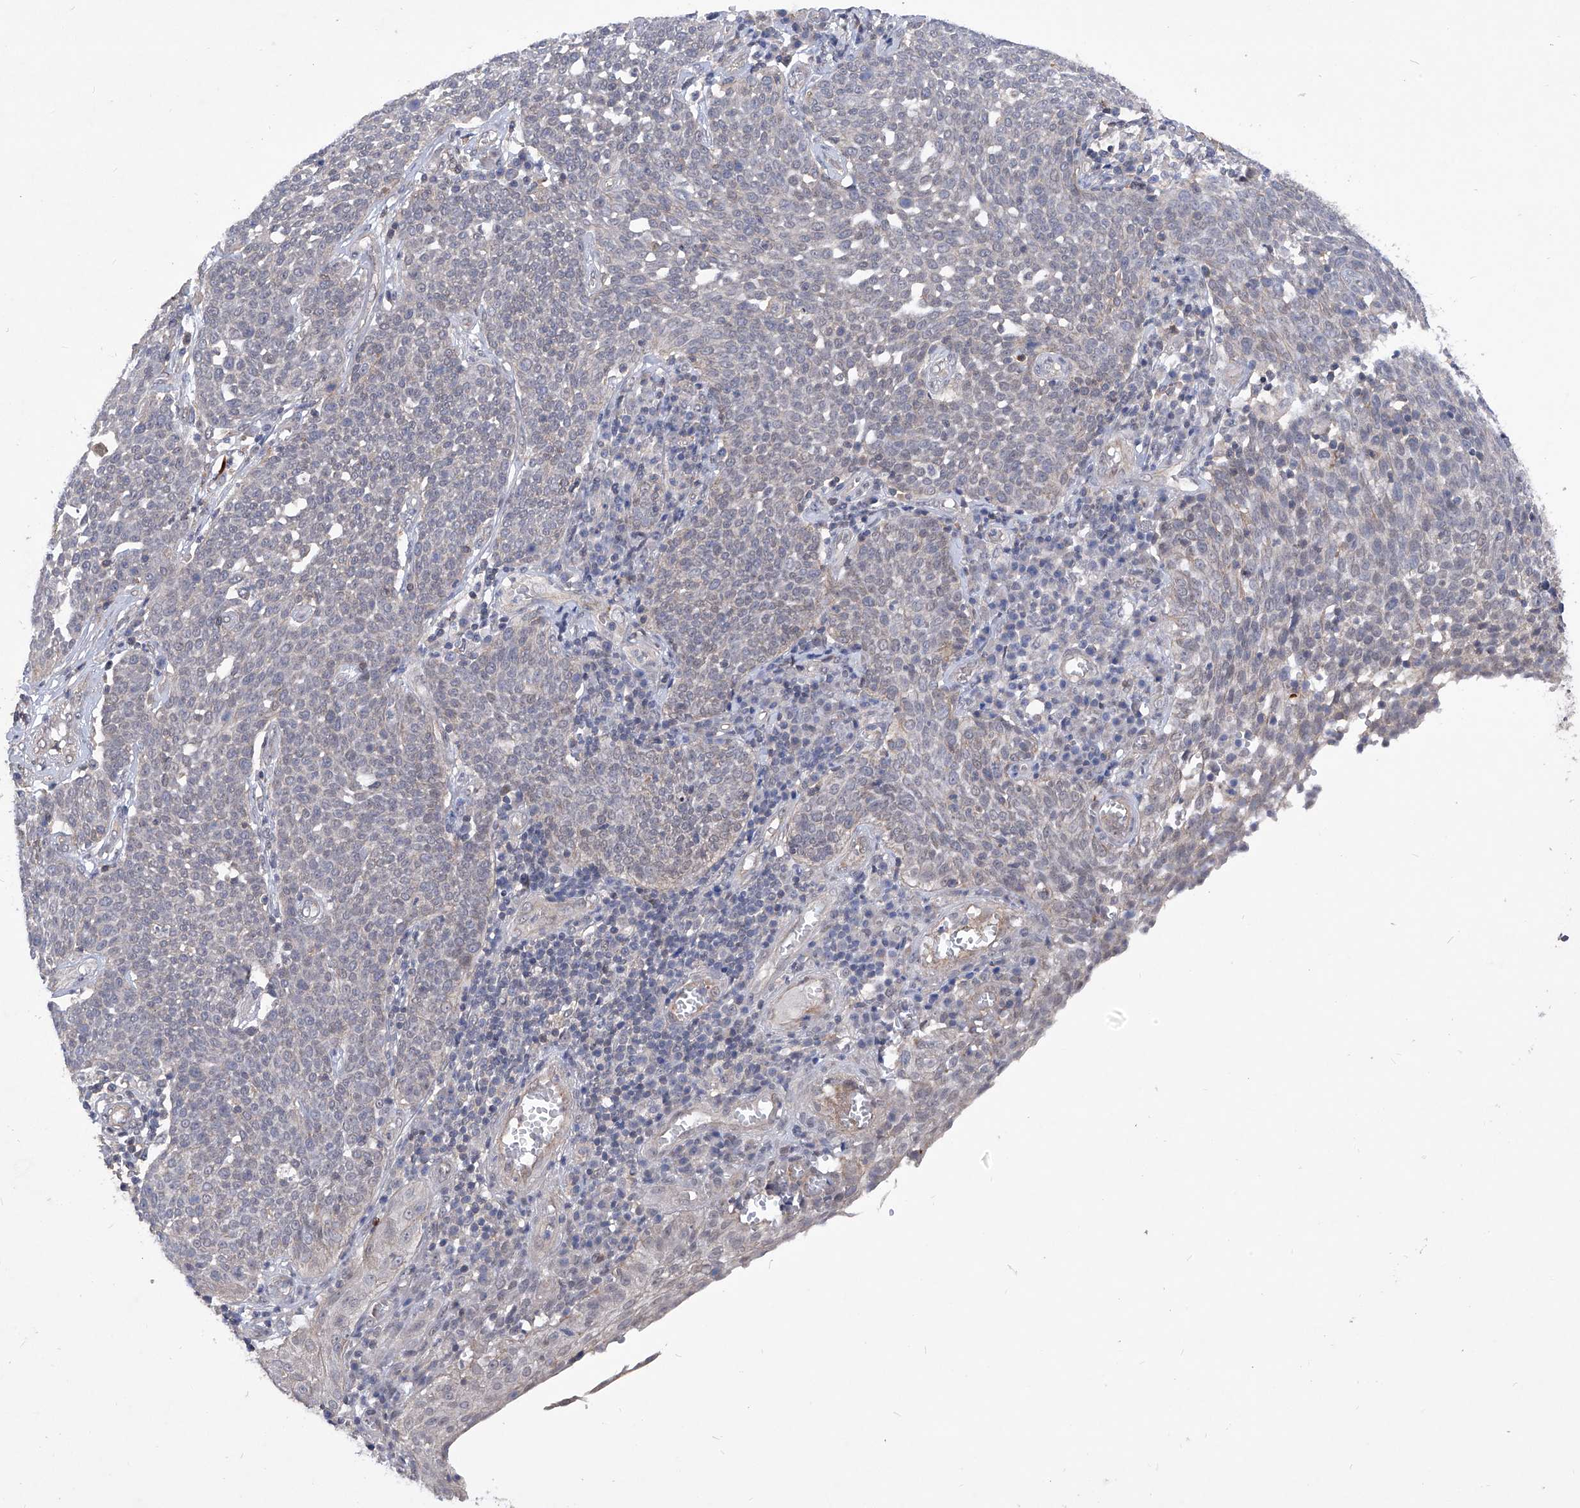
{"staining": {"intensity": "negative", "quantity": "none", "location": "none"}, "tissue": "cervical cancer", "cell_type": "Tumor cells", "image_type": "cancer", "snomed": [{"axis": "morphology", "description": "Squamous cell carcinoma, NOS"}, {"axis": "topography", "description": "Cervix"}], "caption": "Cervical squamous cell carcinoma stained for a protein using immunohistochemistry (IHC) shows no positivity tumor cells.", "gene": "KIFC2", "patient": {"sex": "female", "age": 34}}